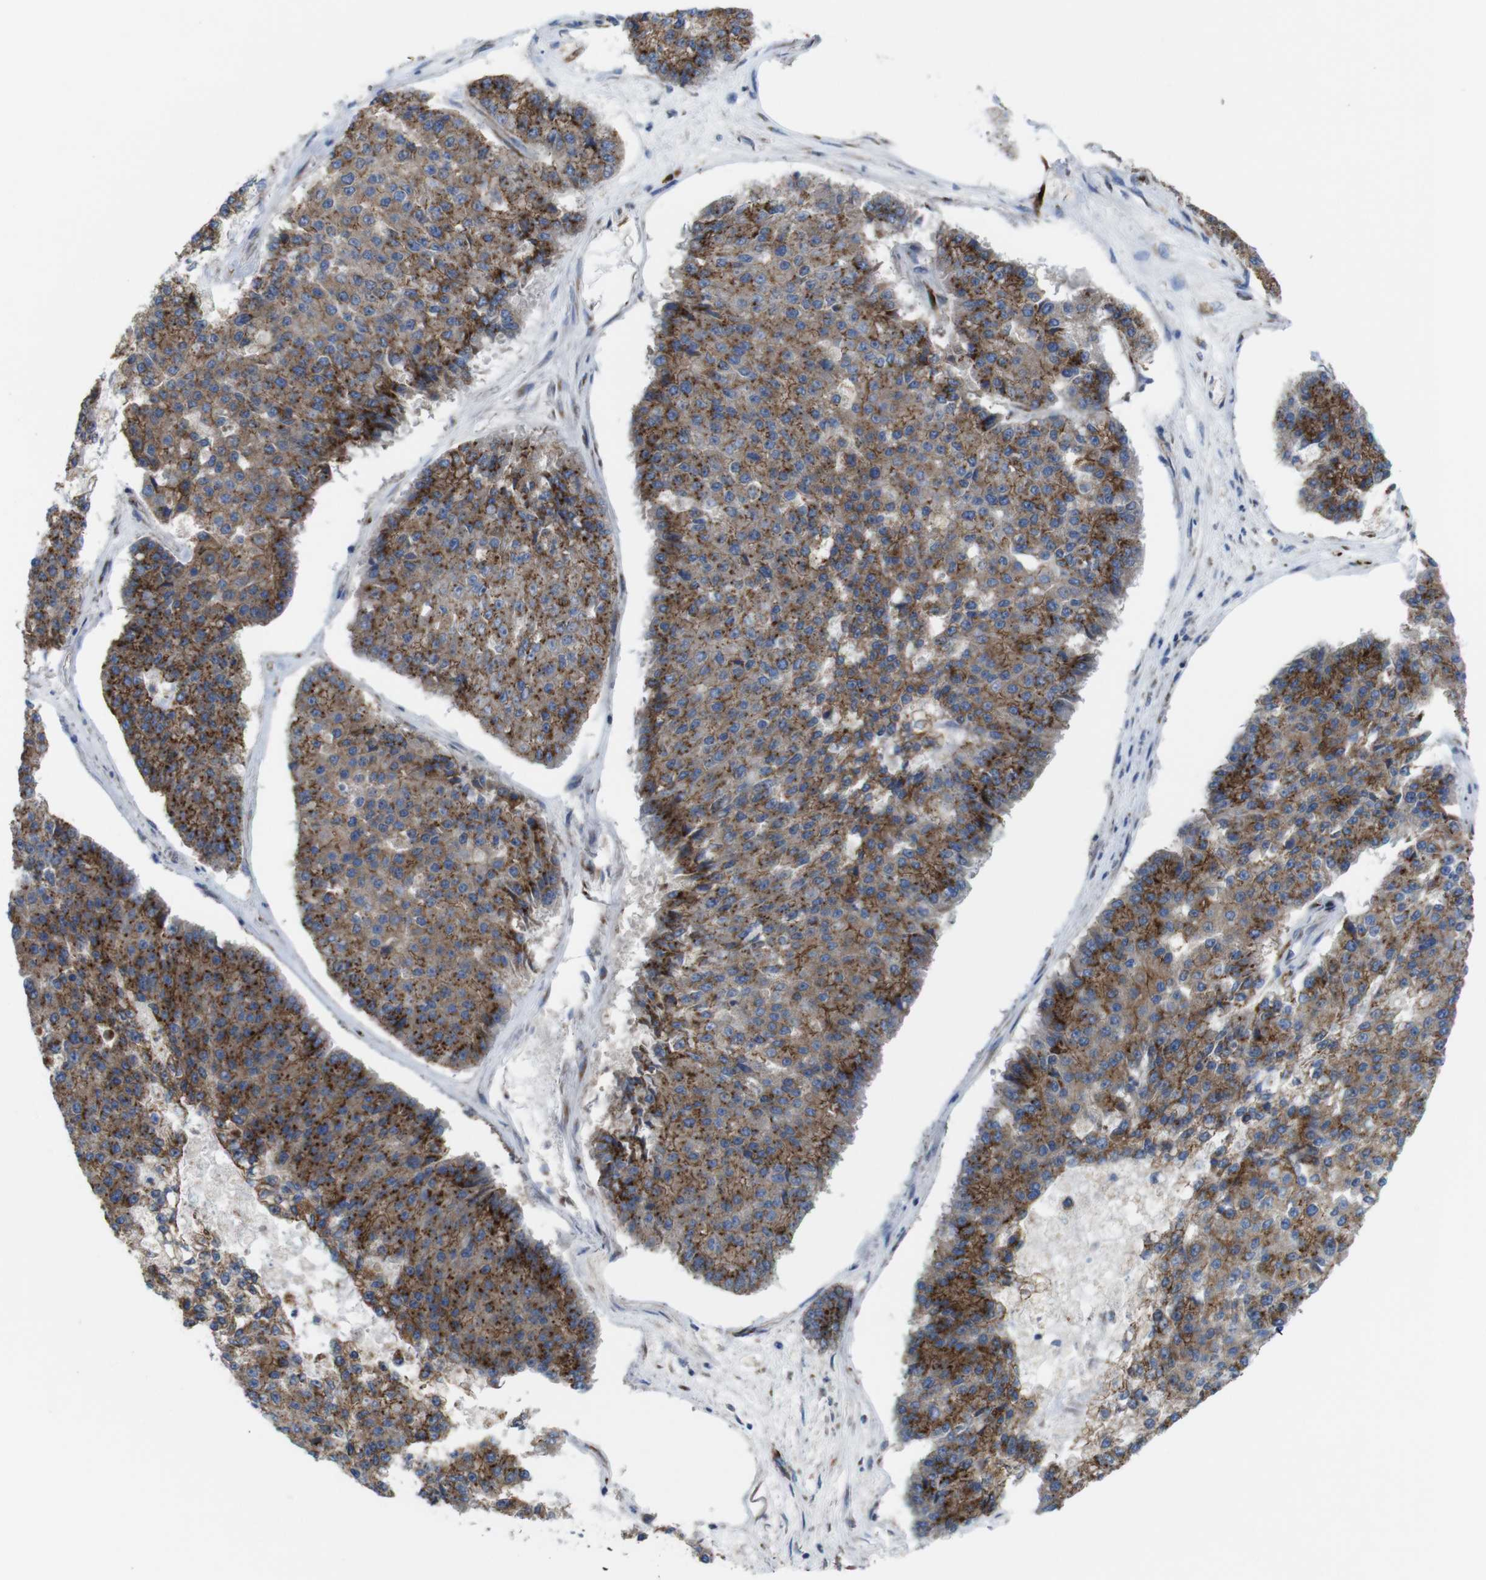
{"staining": {"intensity": "strong", "quantity": "25%-75%", "location": "cytoplasmic/membranous"}, "tissue": "pancreatic cancer", "cell_type": "Tumor cells", "image_type": "cancer", "snomed": [{"axis": "morphology", "description": "Adenocarcinoma, NOS"}, {"axis": "topography", "description": "Pancreas"}], "caption": "A brown stain labels strong cytoplasmic/membranous staining of a protein in pancreatic cancer (adenocarcinoma) tumor cells.", "gene": "EFCAB14", "patient": {"sex": "male", "age": 50}}